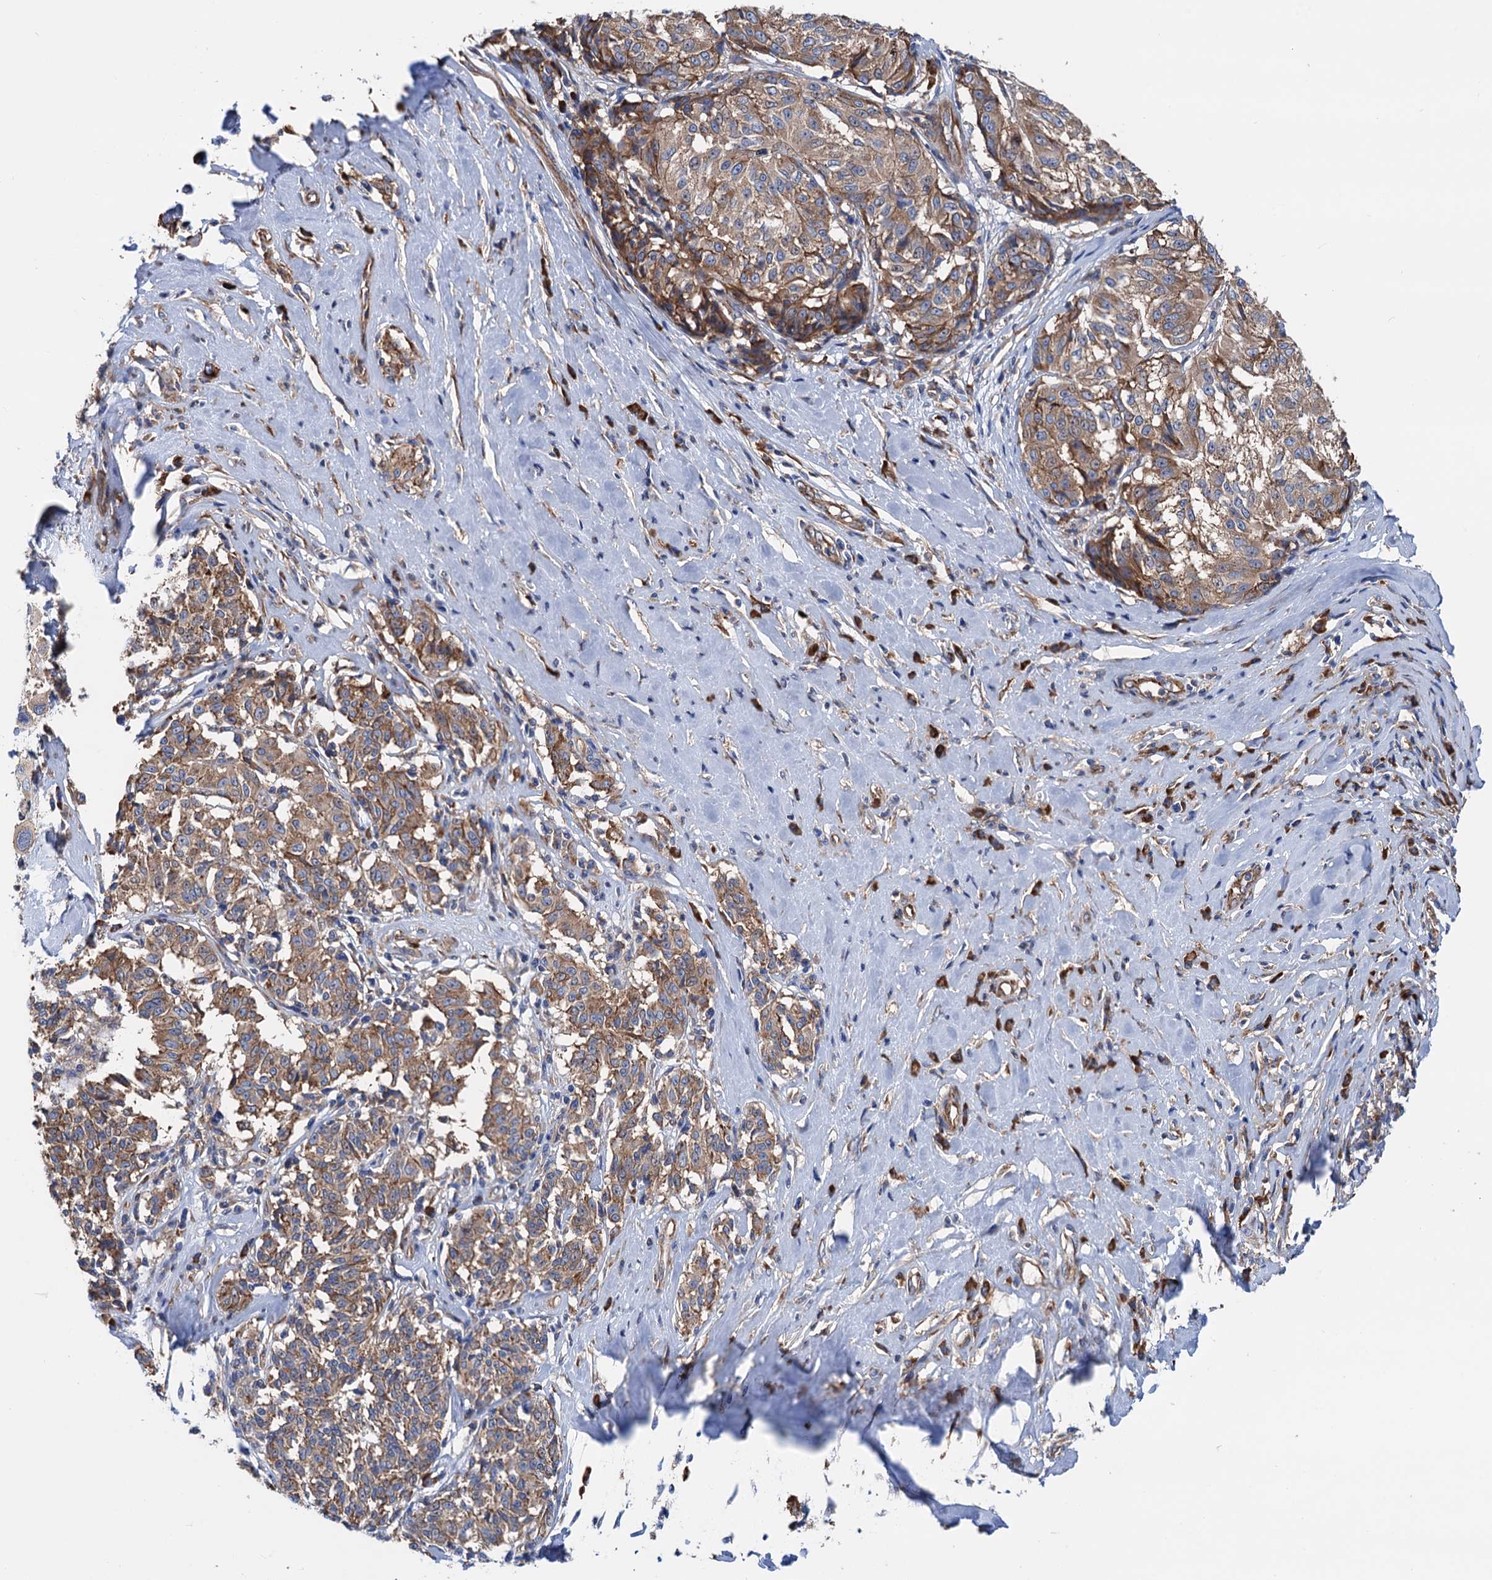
{"staining": {"intensity": "weak", "quantity": ">75%", "location": "cytoplasmic/membranous"}, "tissue": "melanoma", "cell_type": "Tumor cells", "image_type": "cancer", "snomed": [{"axis": "morphology", "description": "Malignant melanoma, NOS"}, {"axis": "topography", "description": "Skin"}], "caption": "Protein staining by IHC reveals weak cytoplasmic/membranous positivity in about >75% of tumor cells in malignant melanoma. Using DAB (brown) and hematoxylin (blue) stains, captured at high magnification using brightfield microscopy.", "gene": "SLC12A7", "patient": {"sex": "female", "age": 72}}